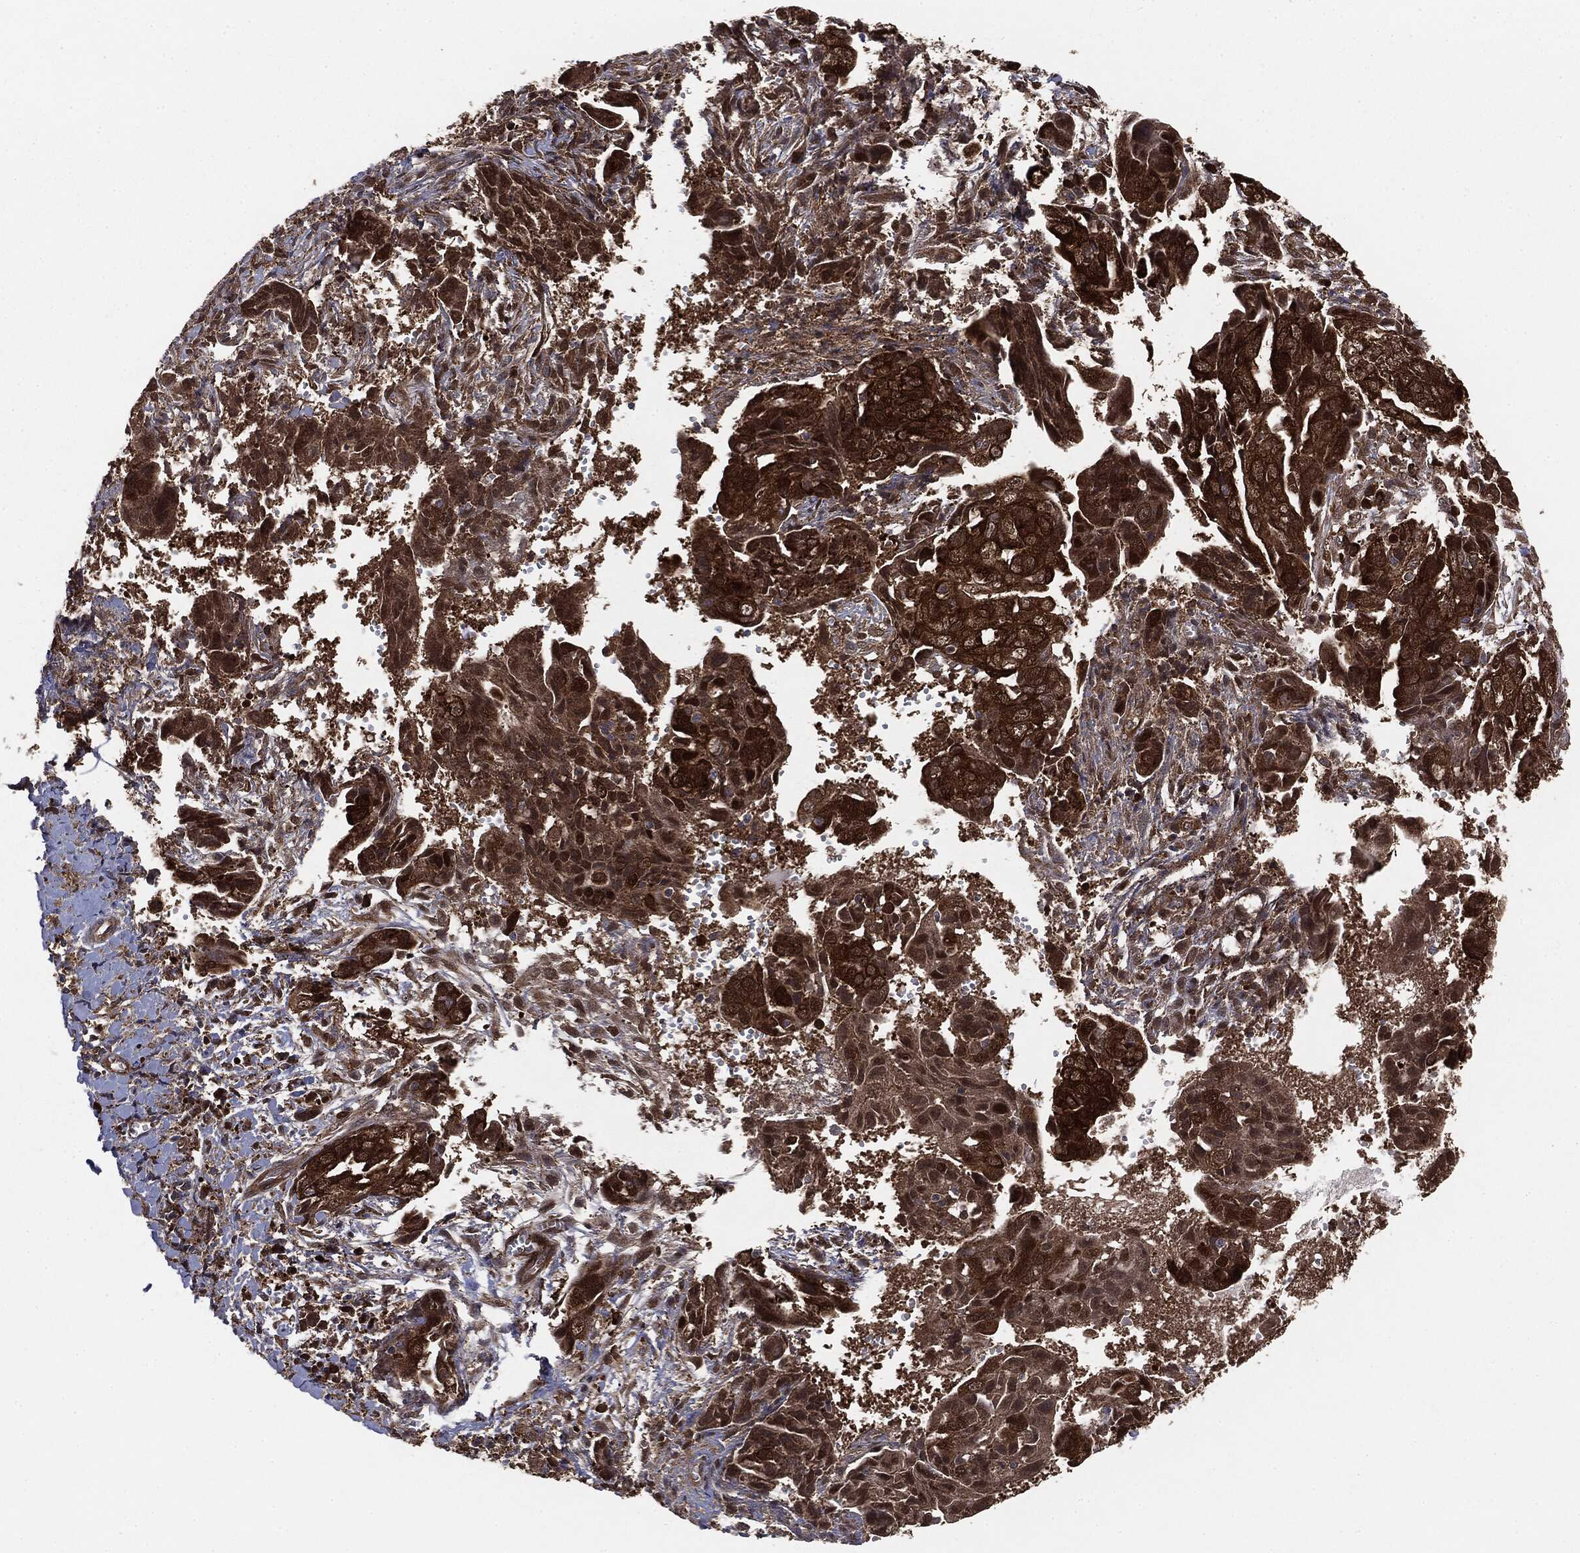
{"staining": {"intensity": "strong", "quantity": ">75%", "location": "cytoplasmic/membranous"}, "tissue": "ovarian cancer", "cell_type": "Tumor cells", "image_type": "cancer", "snomed": [{"axis": "morphology", "description": "Carcinoma, endometroid"}, {"axis": "topography", "description": "Ovary"}], "caption": "DAB (3,3'-diaminobenzidine) immunohistochemical staining of endometroid carcinoma (ovarian) displays strong cytoplasmic/membranous protein expression in approximately >75% of tumor cells. Nuclei are stained in blue.", "gene": "NME1", "patient": {"sex": "female", "age": 70}}